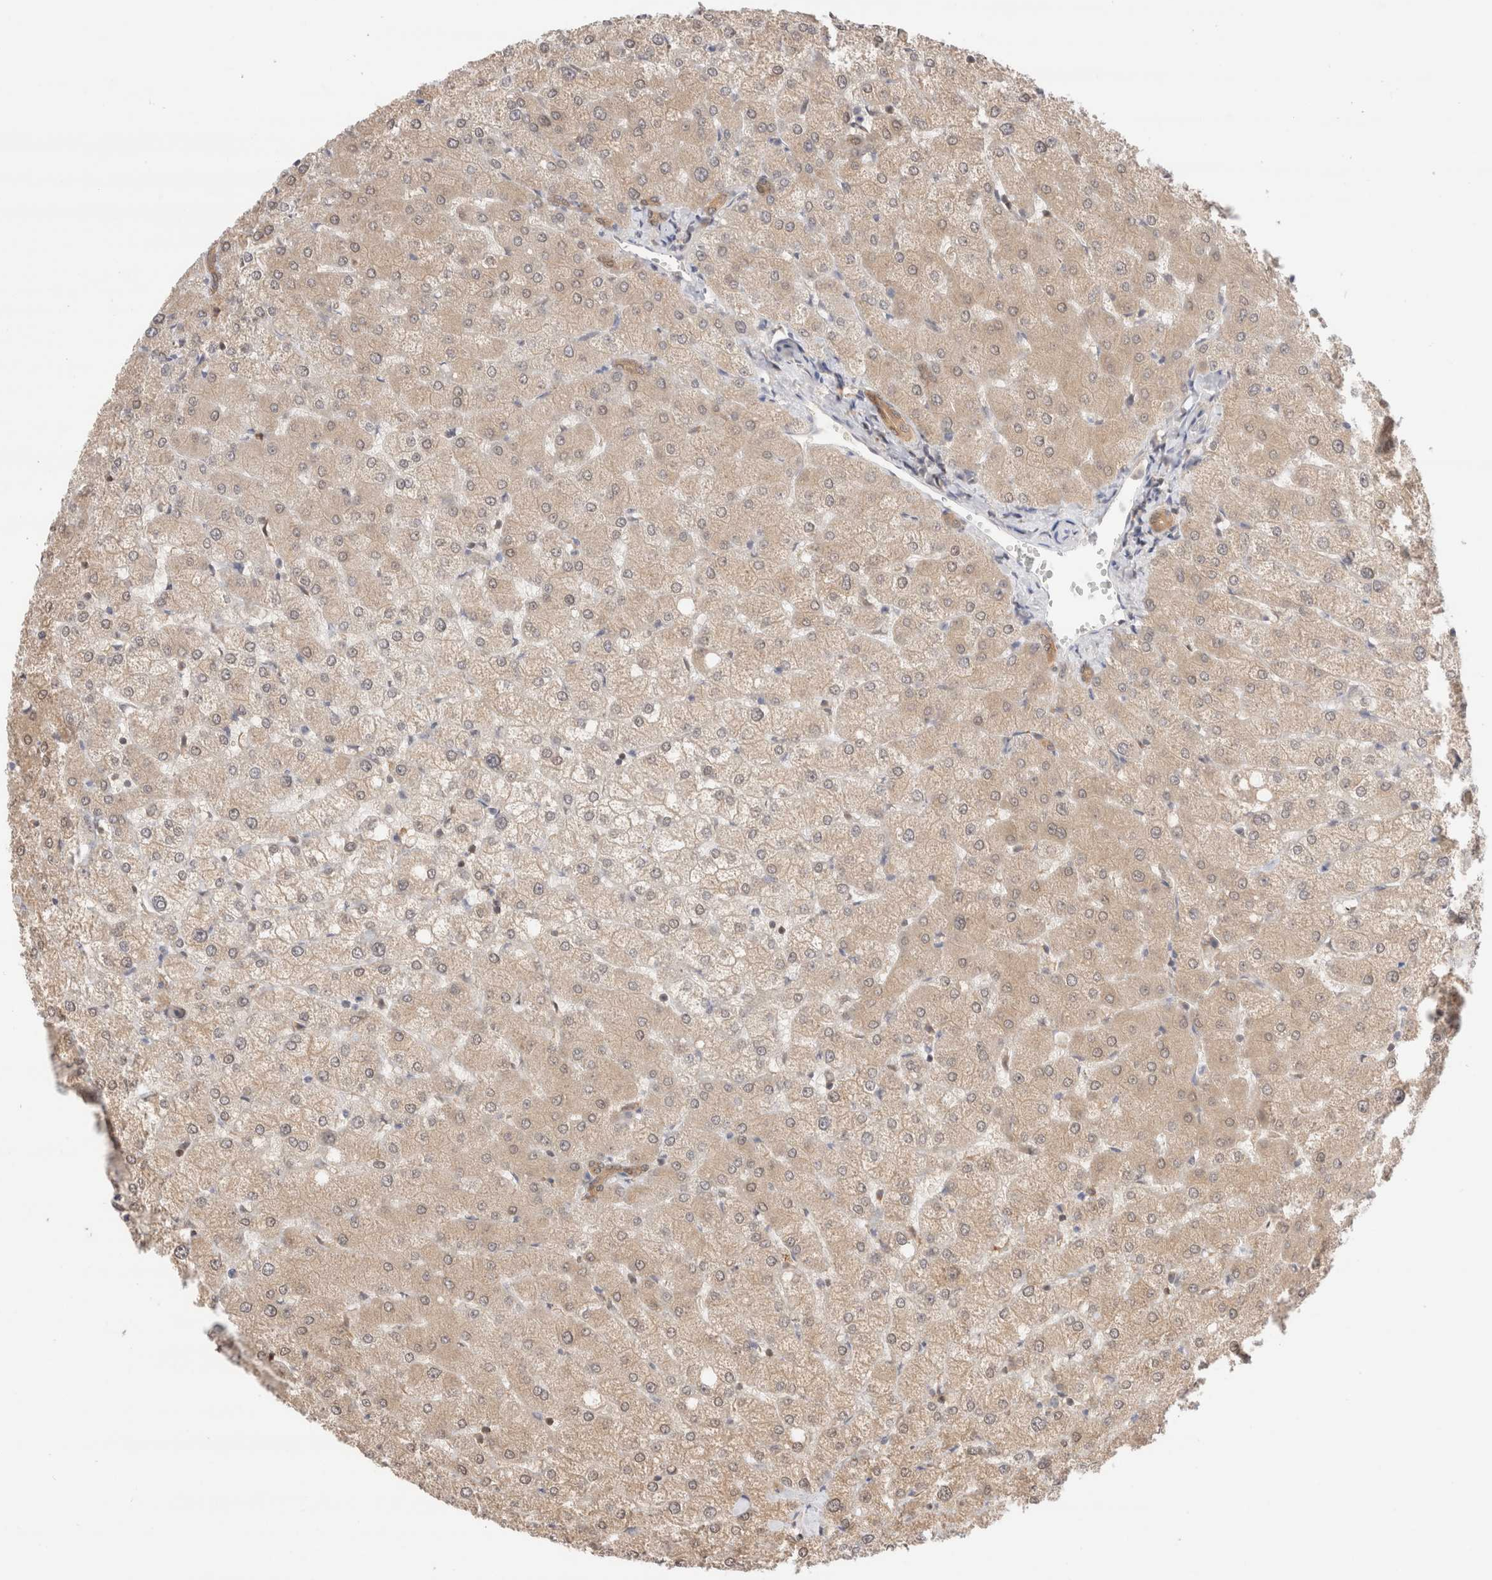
{"staining": {"intensity": "moderate", "quantity": ">75%", "location": "cytoplasmic/membranous"}, "tissue": "liver", "cell_type": "Cholangiocytes", "image_type": "normal", "snomed": [{"axis": "morphology", "description": "Normal tissue, NOS"}, {"axis": "topography", "description": "Liver"}], "caption": "IHC (DAB) staining of unremarkable liver demonstrates moderate cytoplasmic/membranous protein expression in approximately >75% of cholangiocytes.", "gene": "C17orf97", "patient": {"sex": "female", "age": 54}}